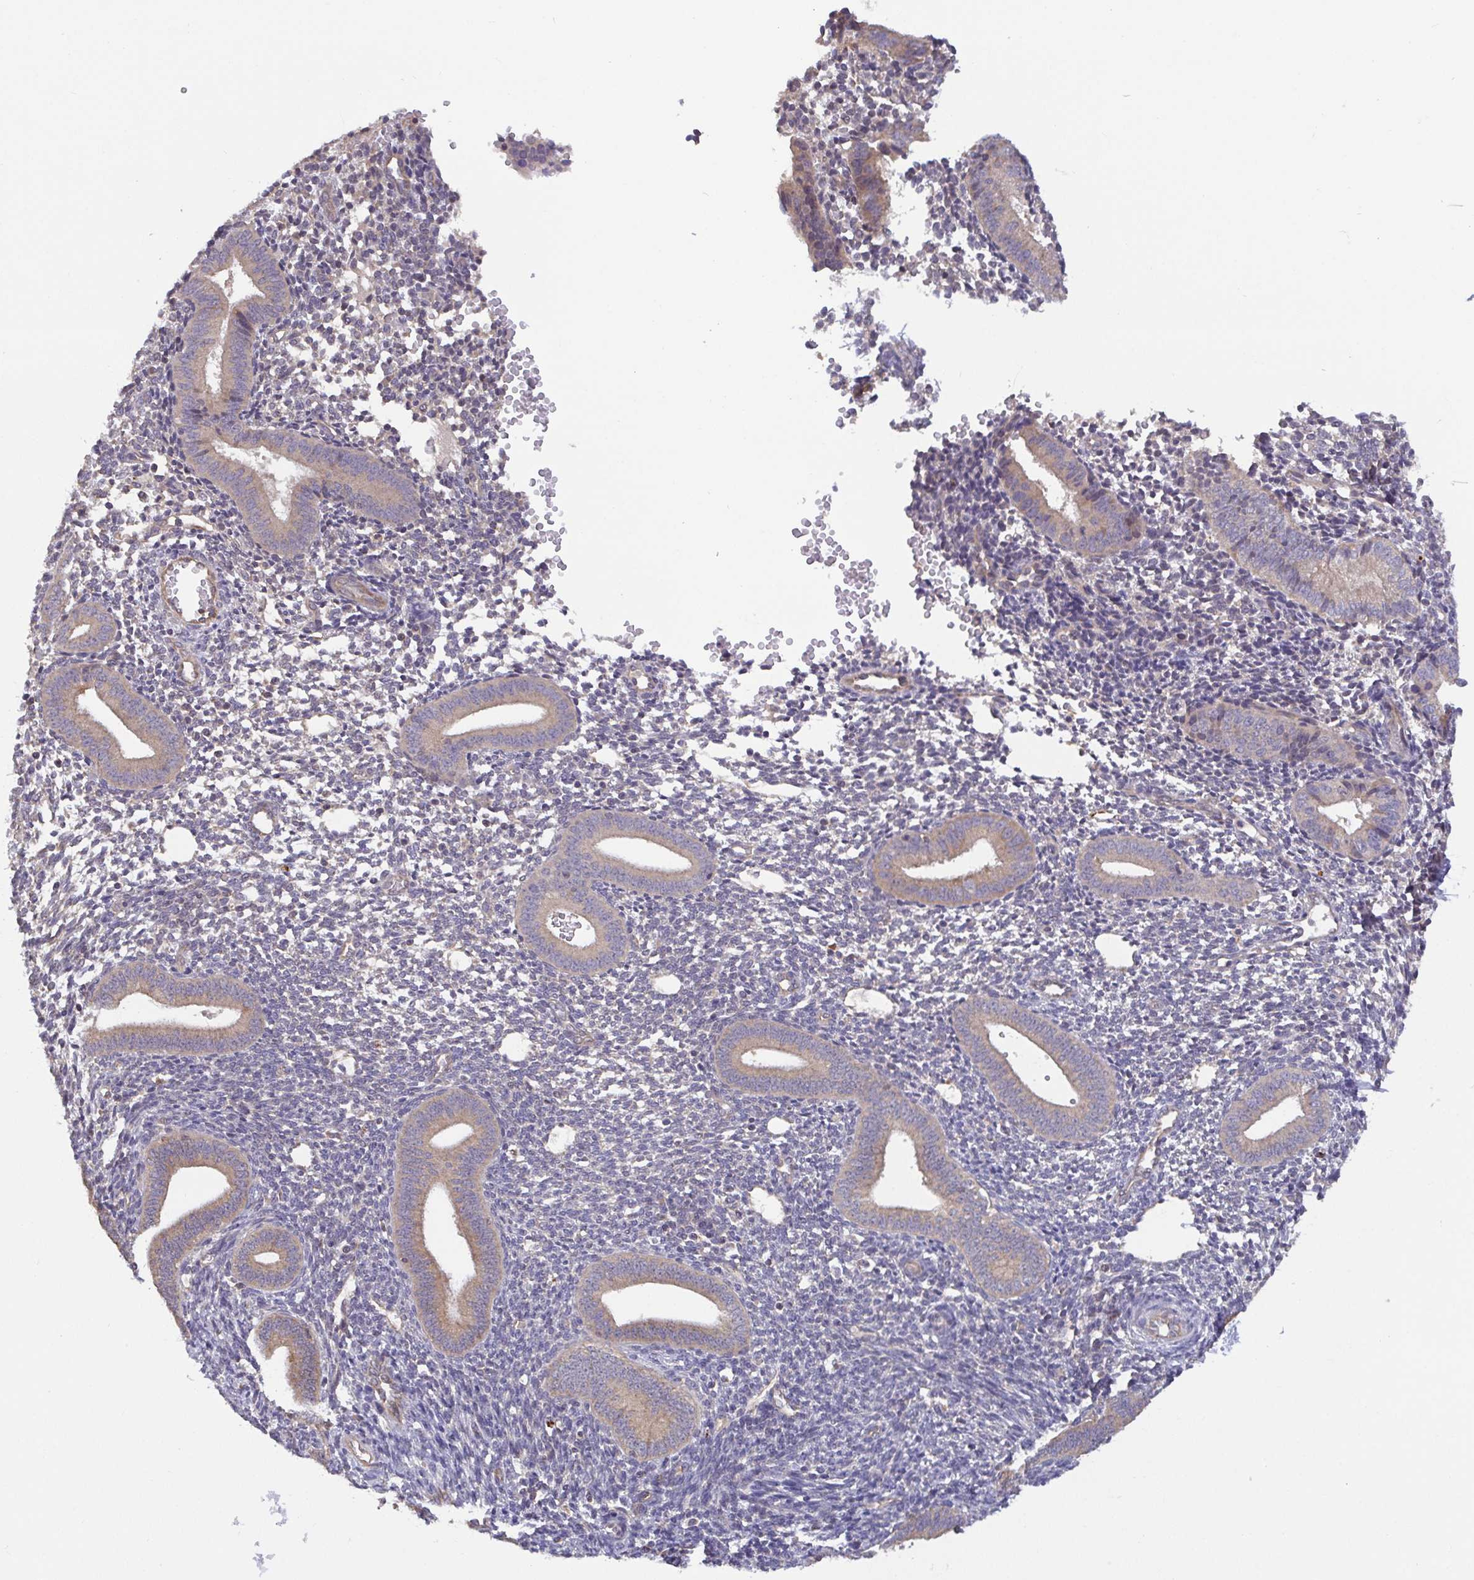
{"staining": {"intensity": "negative", "quantity": "none", "location": "none"}, "tissue": "endometrium", "cell_type": "Cells in endometrial stroma", "image_type": "normal", "snomed": [{"axis": "morphology", "description": "Normal tissue, NOS"}, {"axis": "topography", "description": "Endometrium"}], "caption": "A high-resolution photomicrograph shows IHC staining of normal endometrium, which reveals no significant expression in cells in endometrial stroma. The staining was performed using DAB (3,3'-diaminobenzidine) to visualize the protein expression in brown, while the nuclei were stained in blue with hematoxylin (Magnification: 20x).", "gene": "OSBPL7", "patient": {"sex": "female", "age": 40}}